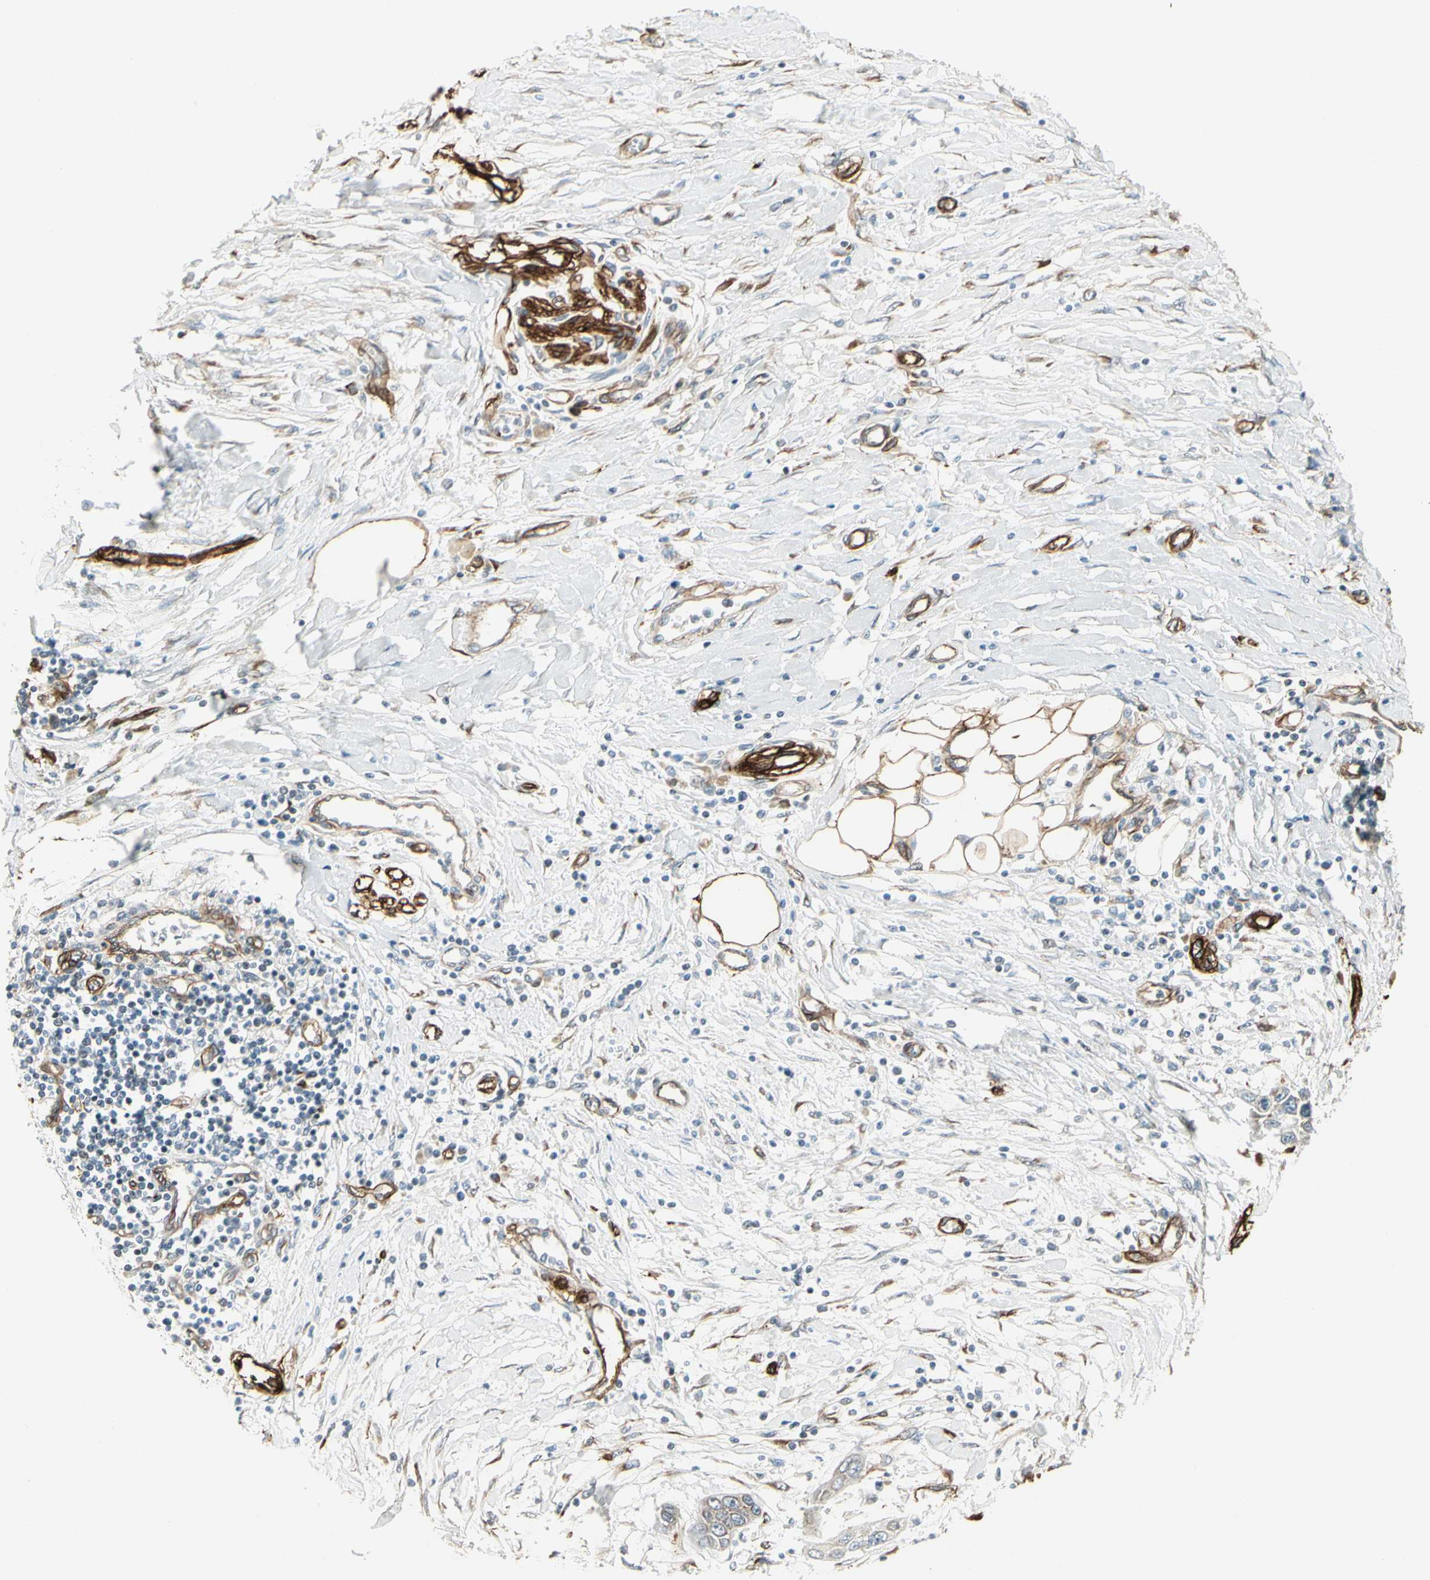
{"staining": {"intensity": "negative", "quantity": "none", "location": "none"}, "tissue": "pancreatic cancer", "cell_type": "Tumor cells", "image_type": "cancer", "snomed": [{"axis": "morphology", "description": "Adenocarcinoma, NOS"}, {"axis": "topography", "description": "Pancreas"}], "caption": "Protein analysis of pancreatic cancer (adenocarcinoma) displays no significant expression in tumor cells.", "gene": "MCAM", "patient": {"sex": "female", "age": 70}}